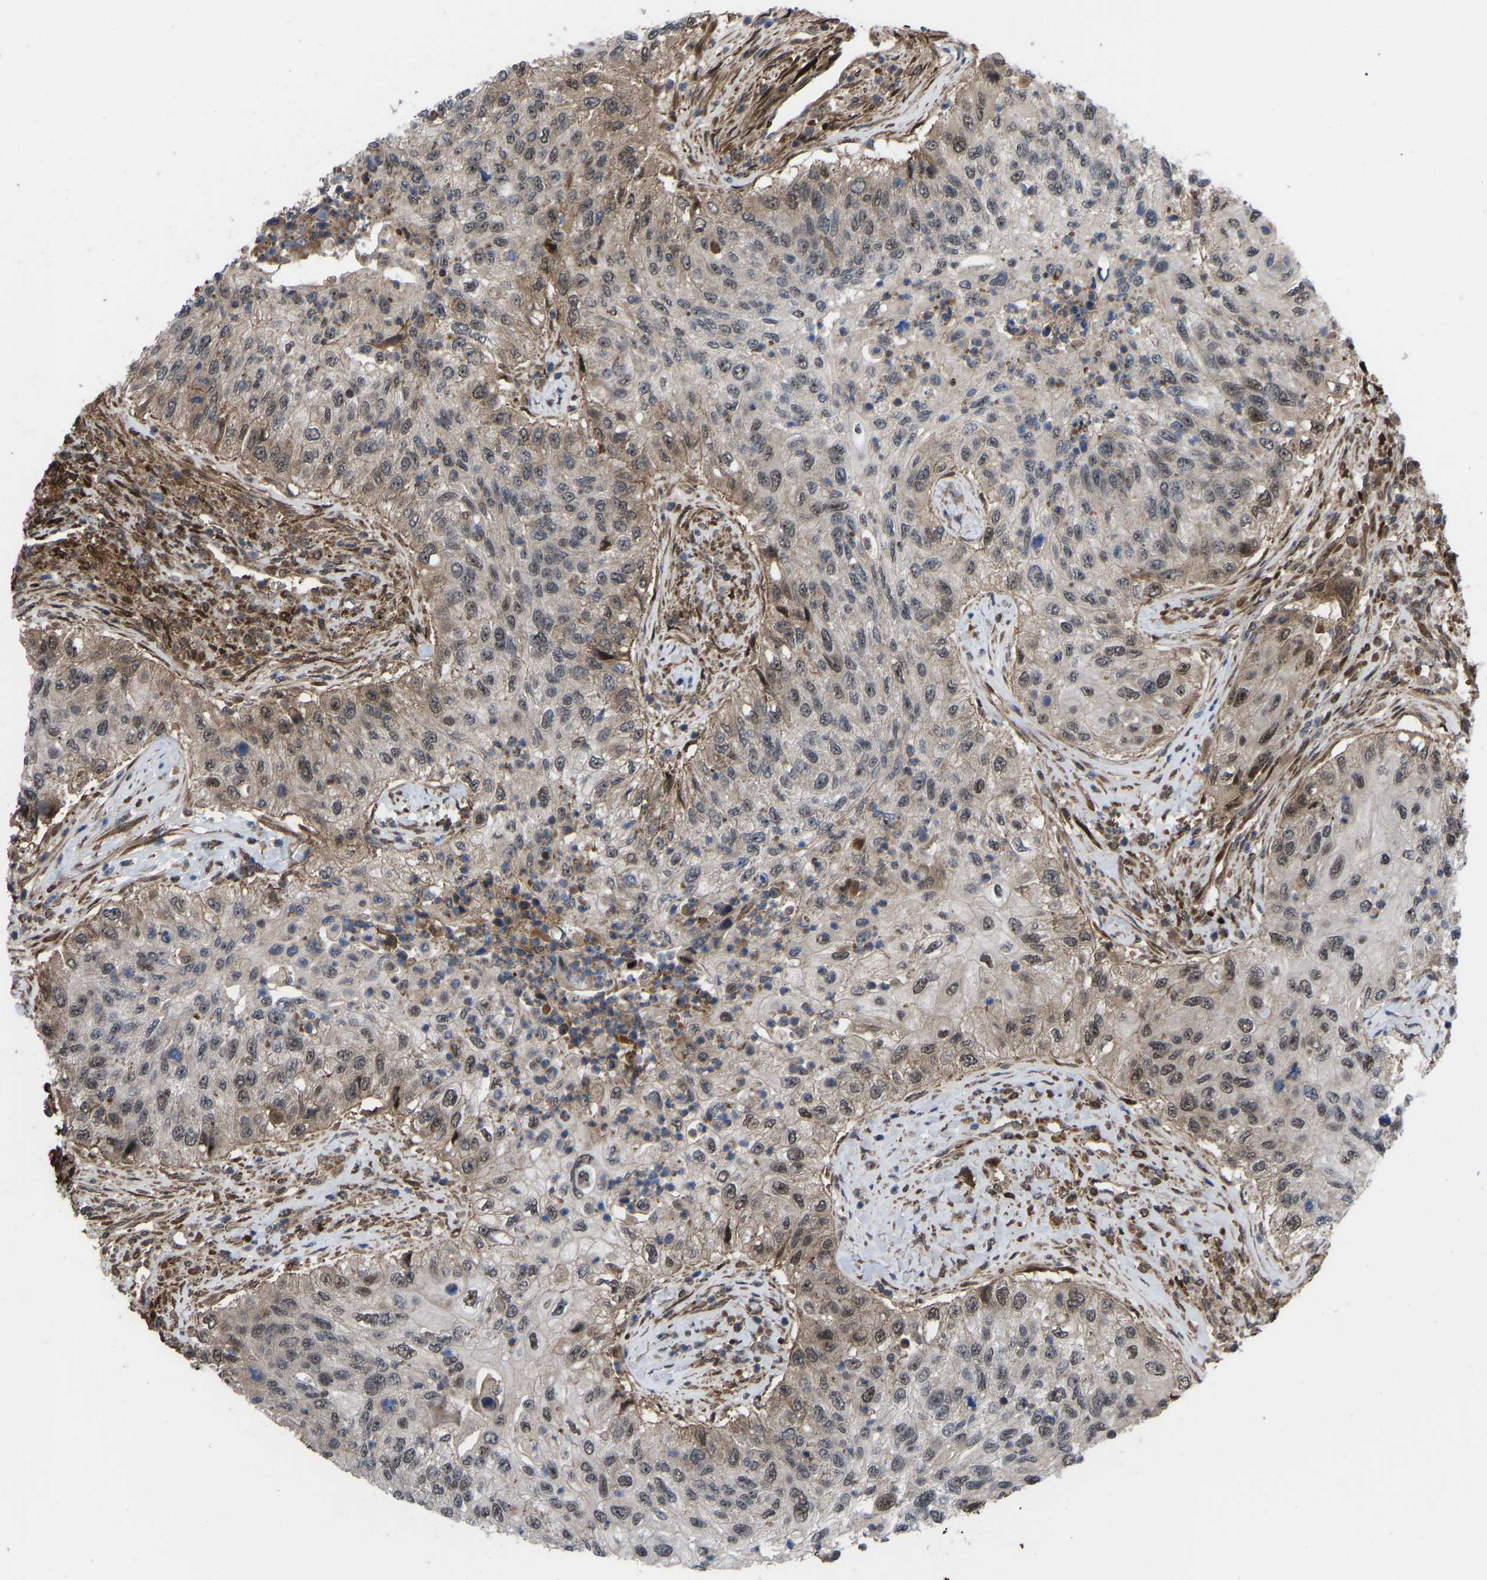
{"staining": {"intensity": "weak", "quantity": ">75%", "location": "cytoplasmic/membranous"}, "tissue": "urothelial cancer", "cell_type": "Tumor cells", "image_type": "cancer", "snomed": [{"axis": "morphology", "description": "Urothelial carcinoma, High grade"}, {"axis": "topography", "description": "Urinary bladder"}], "caption": "IHC histopathology image of neoplastic tissue: human urothelial cancer stained using immunohistochemistry displays low levels of weak protein expression localized specifically in the cytoplasmic/membranous of tumor cells, appearing as a cytoplasmic/membranous brown color.", "gene": "CYP7B1", "patient": {"sex": "female", "age": 60}}